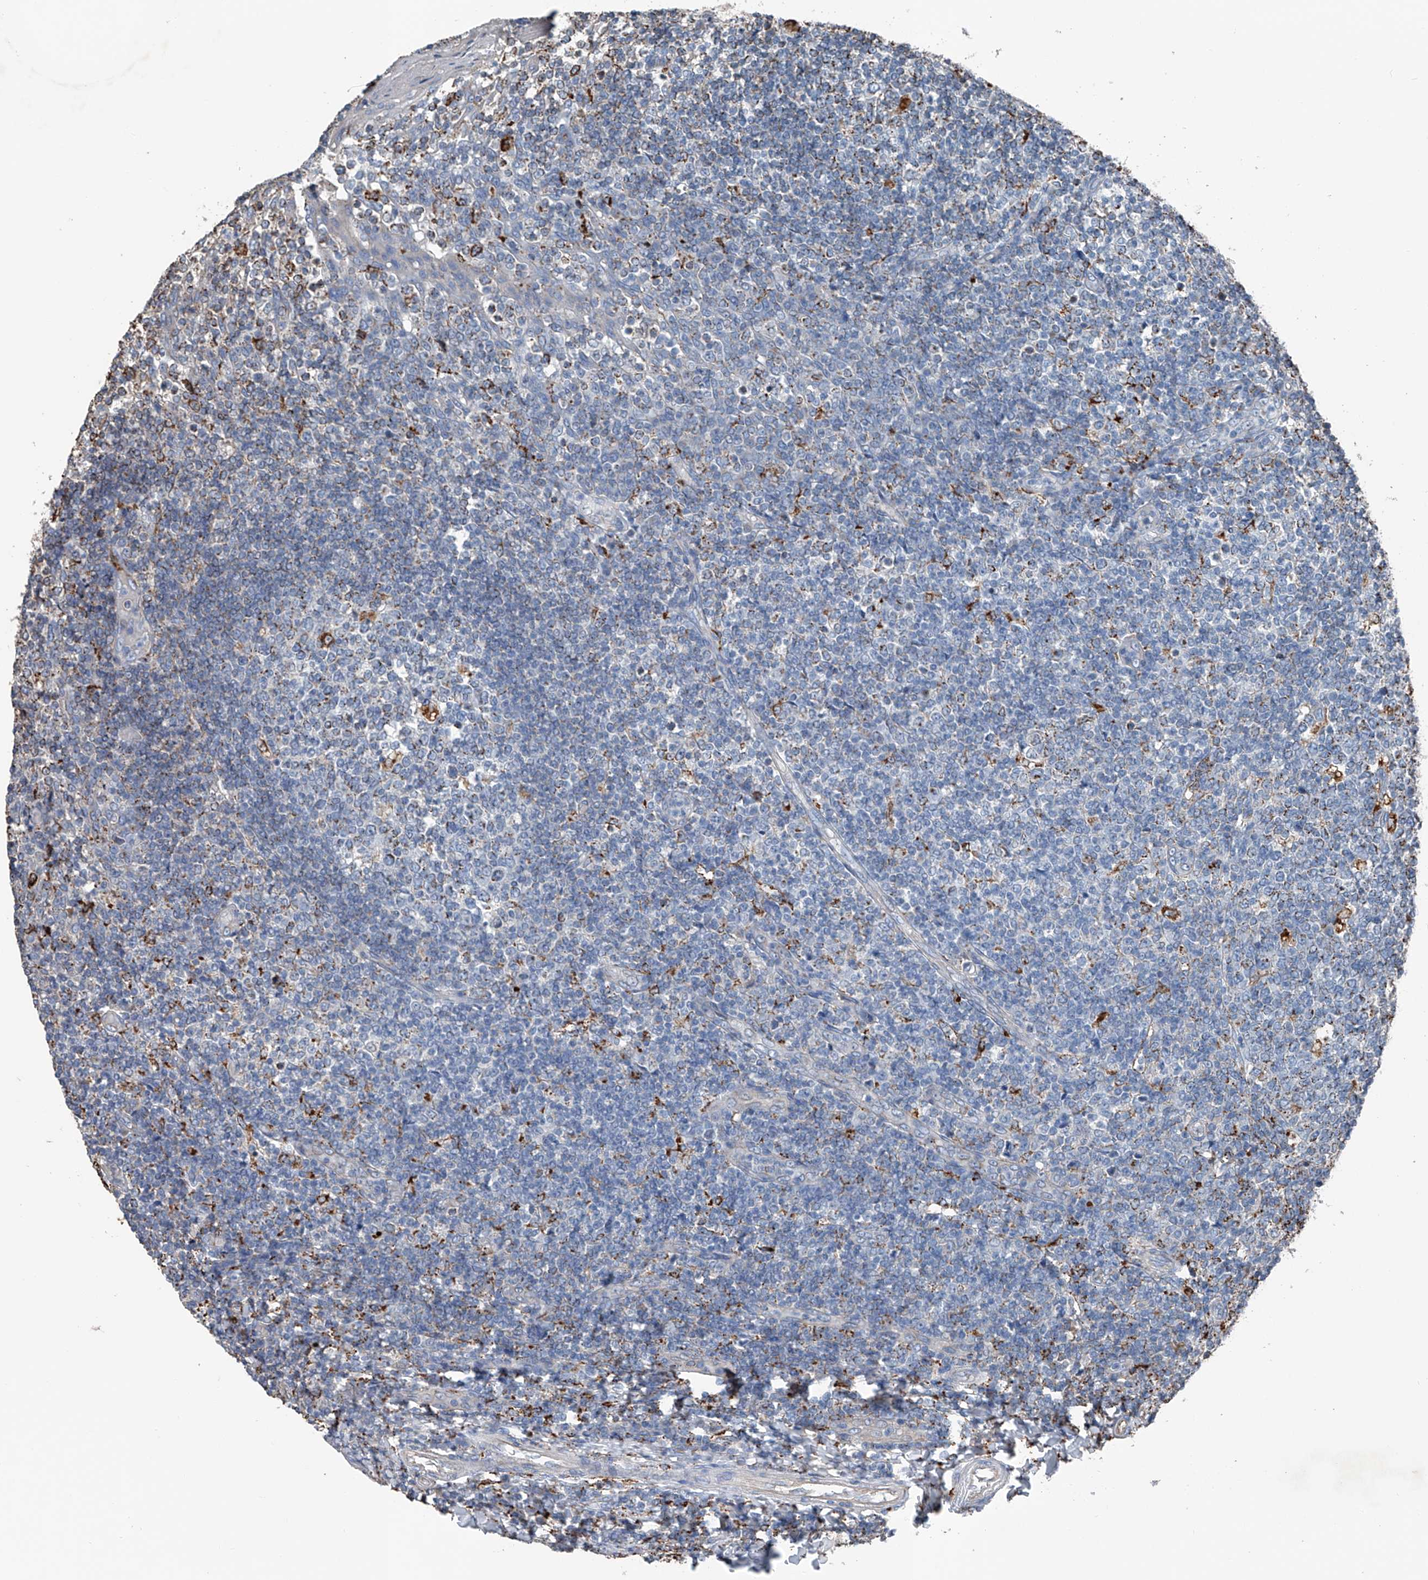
{"staining": {"intensity": "moderate", "quantity": "<25%", "location": "cytoplasmic/membranous"}, "tissue": "tonsil", "cell_type": "Germinal center cells", "image_type": "normal", "snomed": [{"axis": "morphology", "description": "Normal tissue, NOS"}, {"axis": "topography", "description": "Tonsil"}], "caption": "A high-resolution micrograph shows immunohistochemistry (IHC) staining of normal tonsil, which shows moderate cytoplasmic/membranous expression in approximately <25% of germinal center cells. The staining is performed using DAB brown chromogen to label protein expression. The nuclei are counter-stained blue using hematoxylin.", "gene": "ZNF772", "patient": {"sex": "female", "age": 19}}